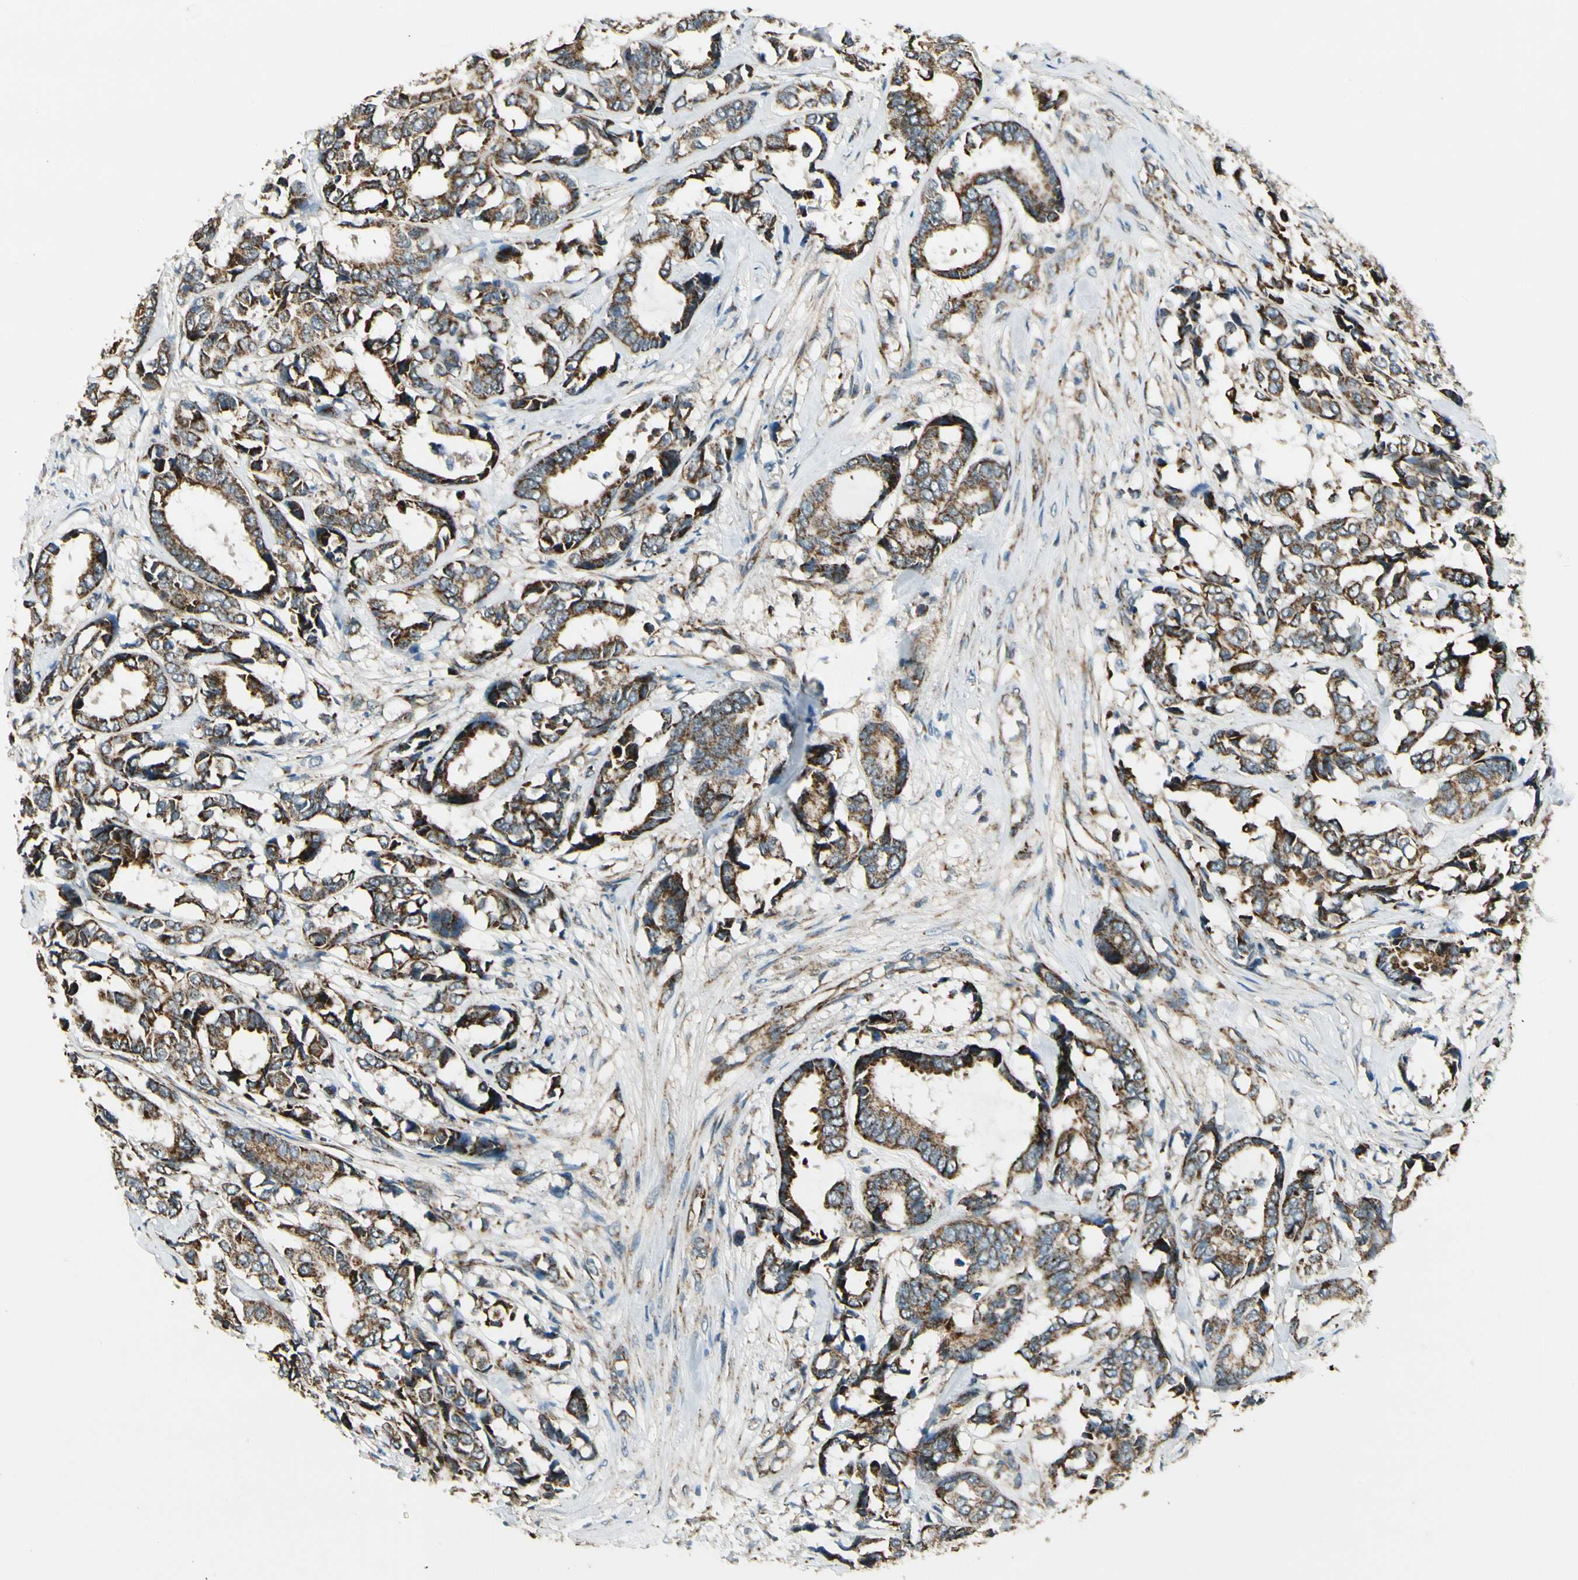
{"staining": {"intensity": "moderate", "quantity": ">75%", "location": "cytoplasmic/membranous"}, "tissue": "breast cancer", "cell_type": "Tumor cells", "image_type": "cancer", "snomed": [{"axis": "morphology", "description": "Duct carcinoma"}, {"axis": "topography", "description": "Breast"}], "caption": "This is an image of immunohistochemistry staining of invasive ductal carcinoma (breast), which shows moderate staining in the cytoplasmic/membranous of tumor cells.", "gene": "EPHB3", "patient": {"sex": "female", "age": 87}}